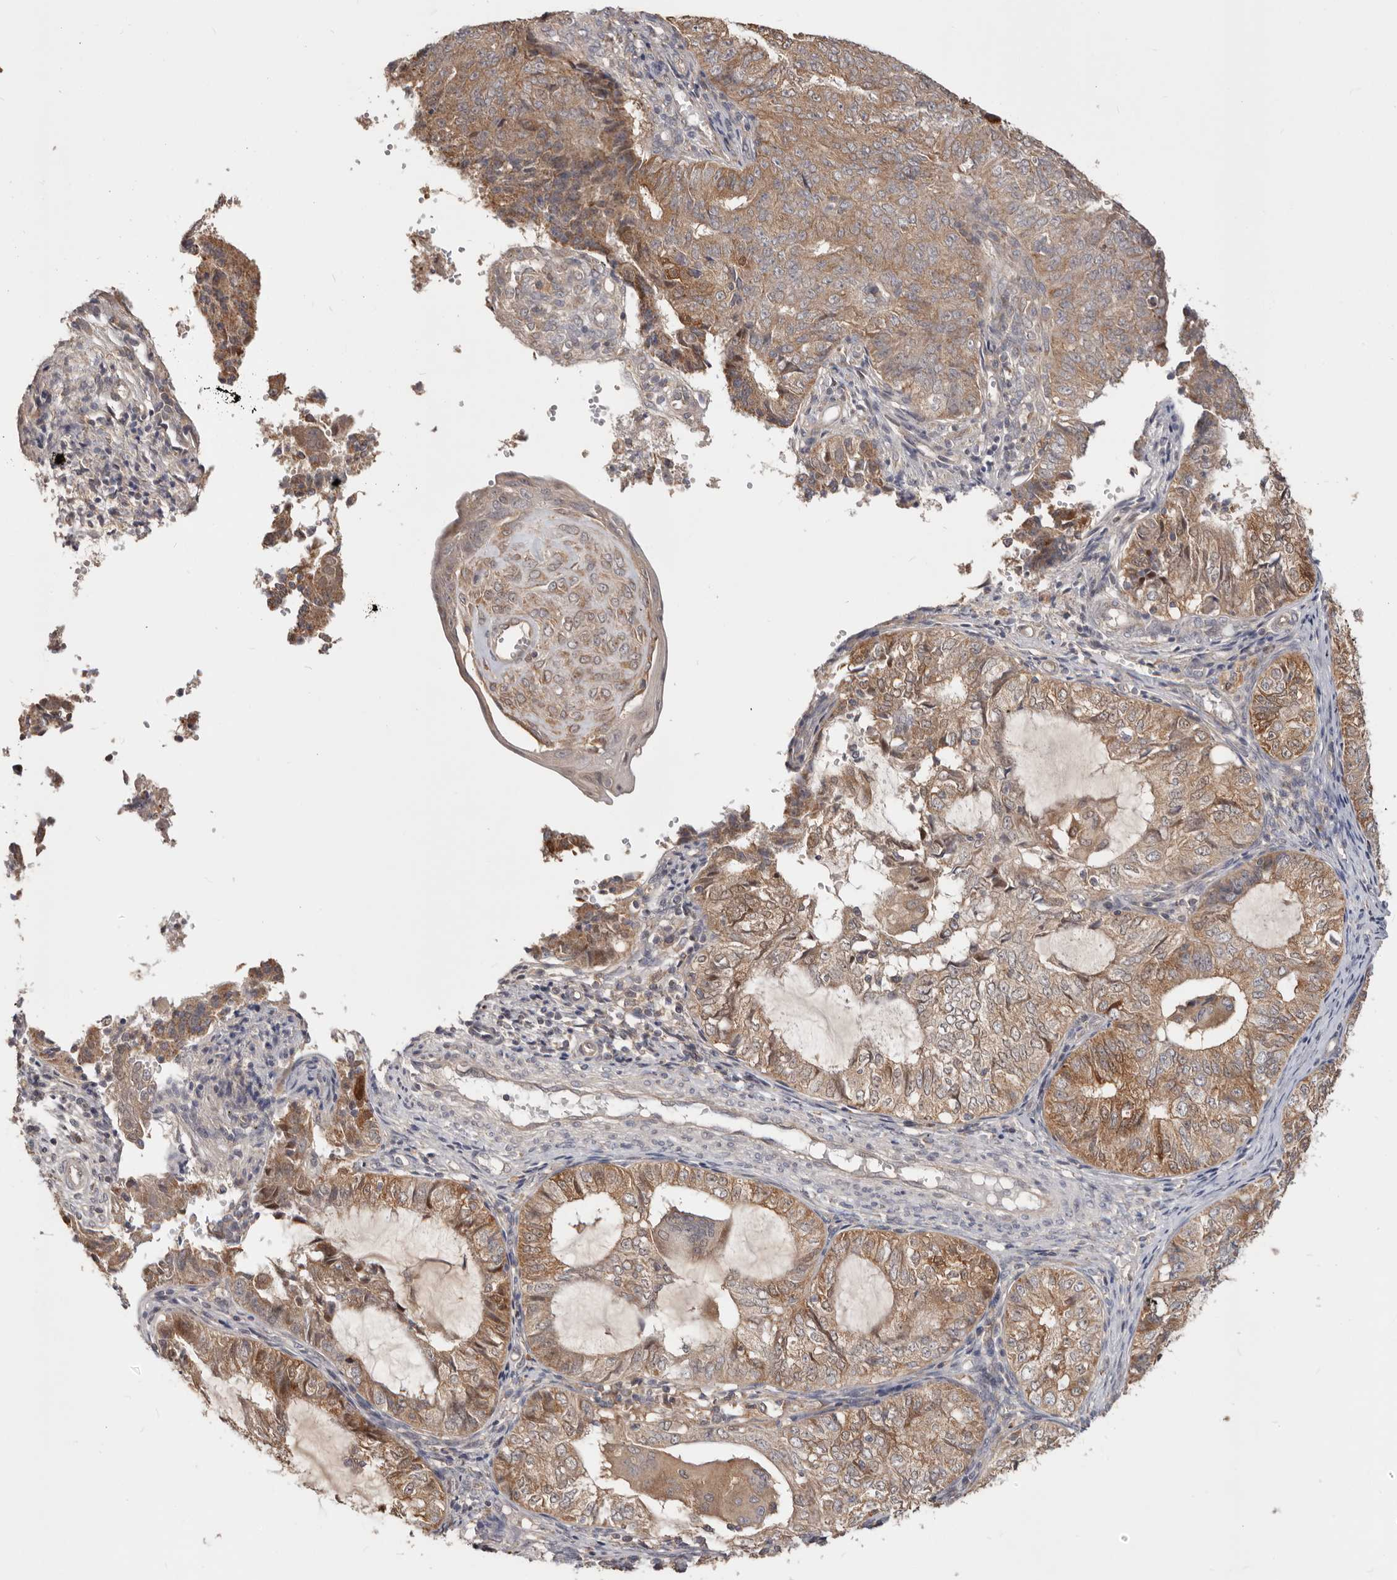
{"staining": {"intensity": "moderate", "quantity": ">75%", "location": "cytoplasmic/membranous"}, "tissue": "endometrial cancer", "cell_type": "Tumor cells", "image_type": "cancer", "snomed": [{"axis": "morphology", "description": "Adenocarcinoma, NOS"}, {"axis": "topography", "description": "Endometrium"}], "caption": "An IHC micrograph of neoplastic tissue is shown. Protein staining in brown labels moderate cytoplasmic/membranous positivity in endometrial cancer within tumor cells.", "gene": "LRP6", "patient": {"sex": "female", "age": 32}}